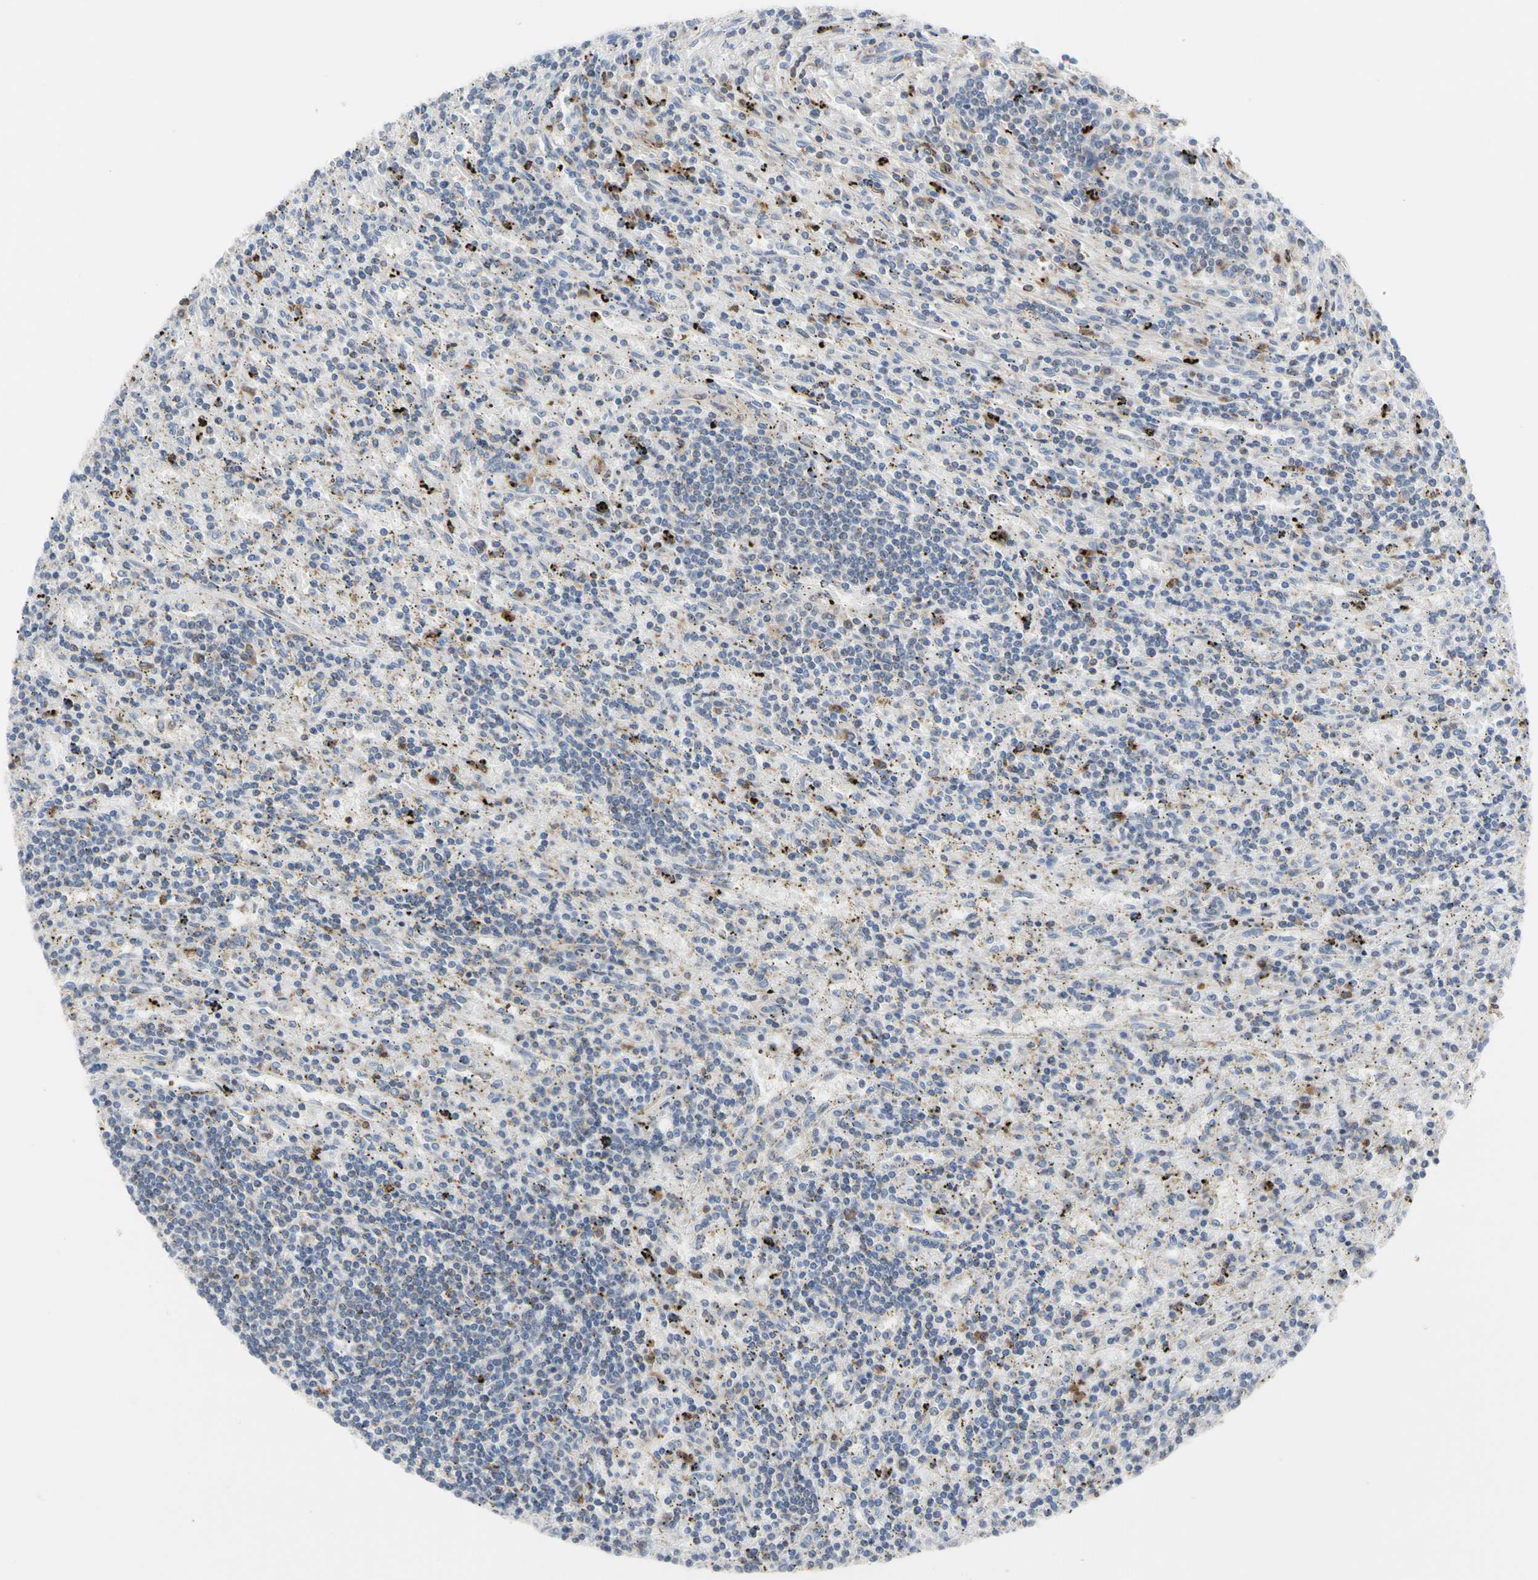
{"staining": {"intensity": "weak", "quantity": "<25%", "location": "cytoplasmic/membranous"}, "tissue": "lymphoma", "cell_type": "Tumor cells", "image_type": "cancer", "snomed": [{"axis": "morphology", "description": "Malignant lymphoma, non-Hodgkin's type, Low grade"}, {"axis": "topography", "description": "Spleen"}], "caption": "Immunohistochemical staining of low-grade malignant lymphoma, non-Hodgkin's type shows no significant expression in tumor cells. Brightfield microscopy of immunohistochemistry (IHC) stained with DAB (brown) and hematoxylin (blue), captured at high magnification.", "gene": "MCL1", "patient": {"sex": "male", "age": 76}}